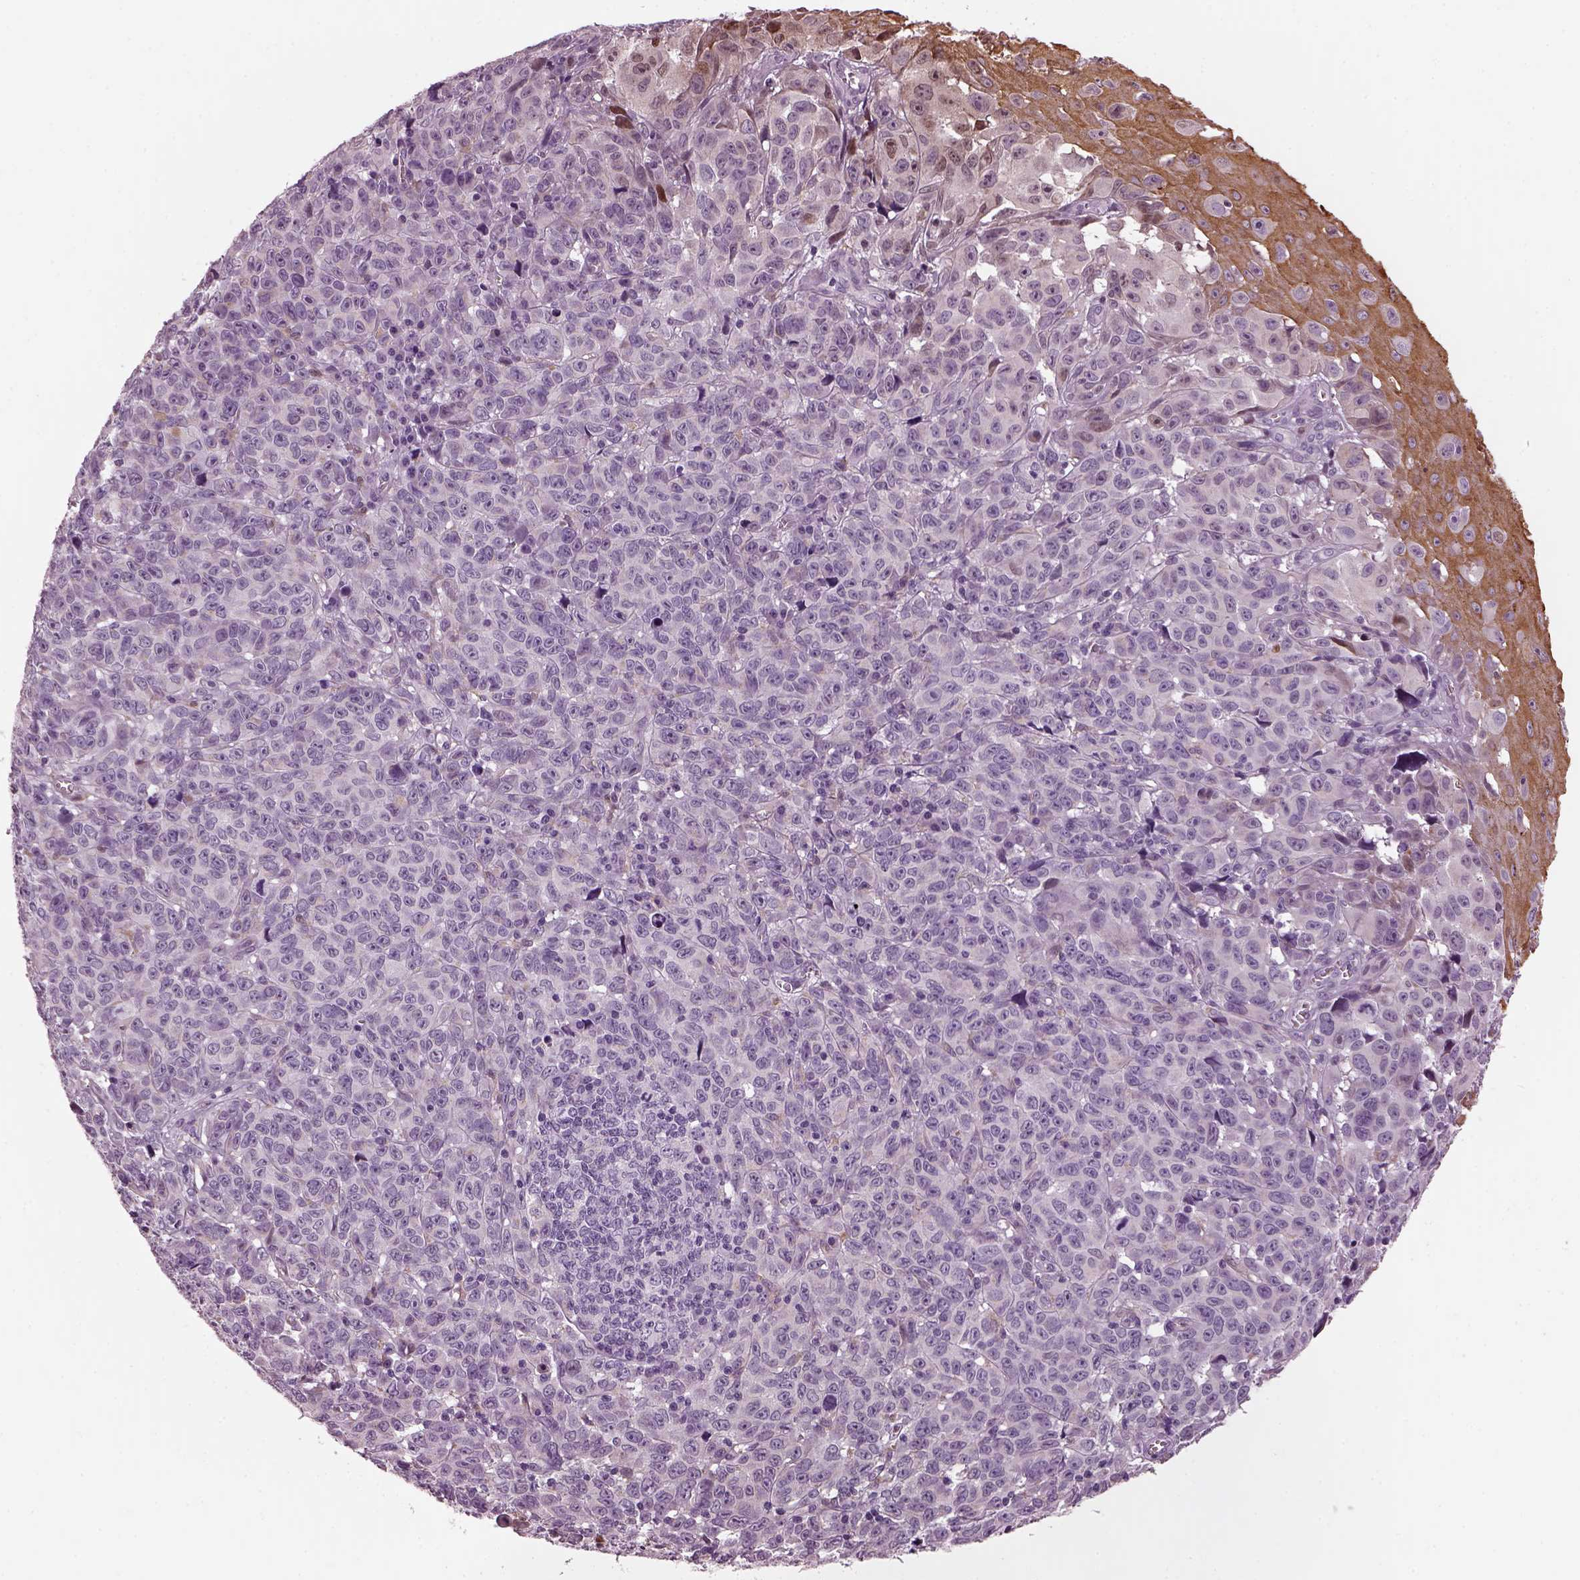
{"staining": {"intensity": "weak", "quantity": "25%-75%", "location": "cytoplasmic/membranous"}, "tissue": "melanoma", "cell_type": "Tumor cells", "image_type": "cancer", "snomed": [{"axis": "morphology", "description": "Malignant melanoma, NOS"}, {"axis": "topography", "description": "Vulva, labia, clitoris and Bartholin´s gland, NO"}], "caption": "The histopathology image shows a brown stain indicating the presence of a protein in the cytoplasmic/membranous of tumor cells in malignant melanoma.", "gene": "PRR9", "patient": {"sex": "female", "age": 75}}